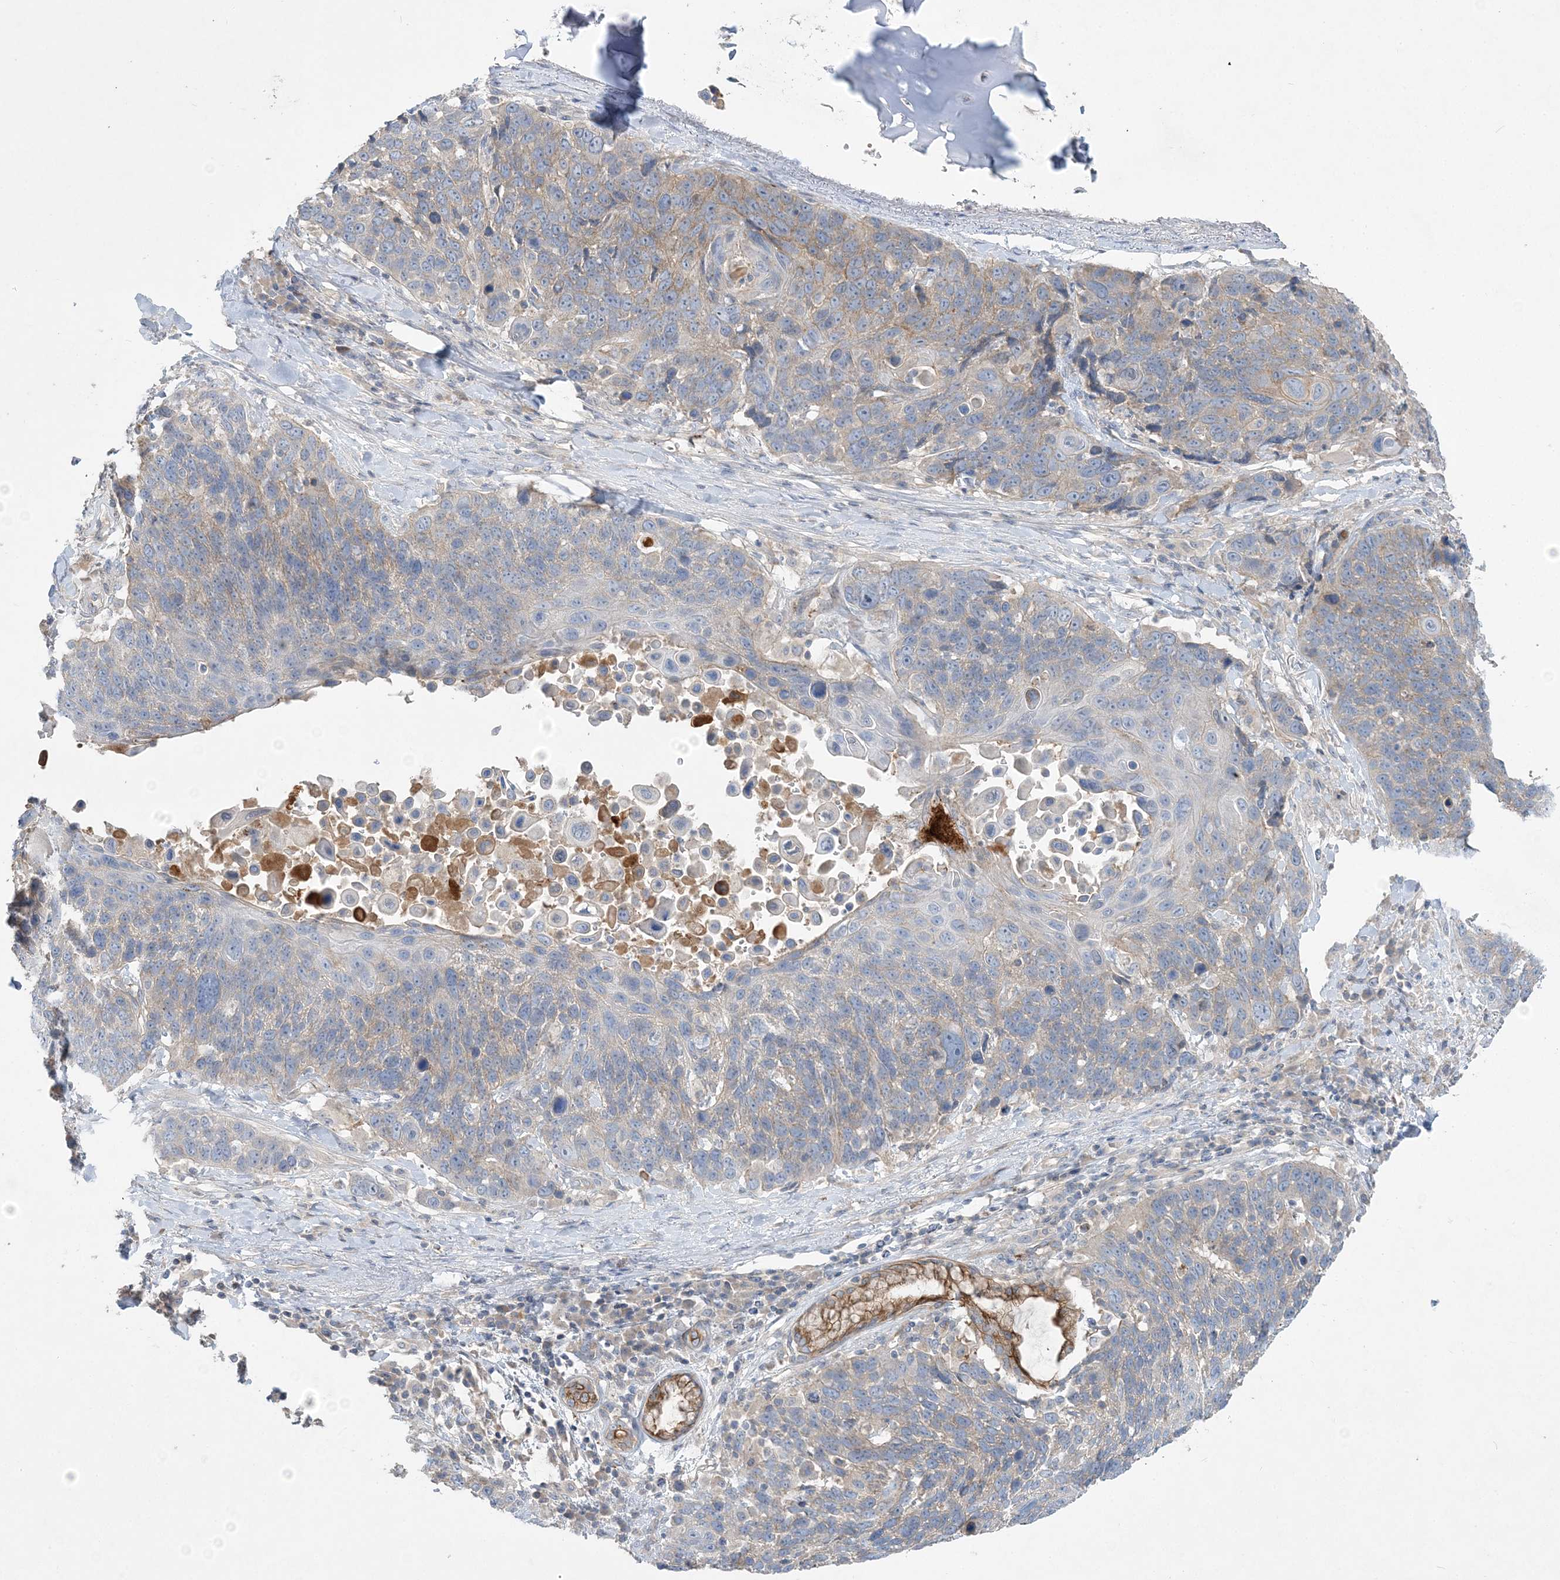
{"staining": {"intensity": "negative", "quantity": "none", "location": "none"}, "tissue": "lung cancer", "cell_type": "Tumor cells", "image_type": "cancer", "snomed": [{"axis": "morphology", "description": "Squamous cell carcinoma, NOS"}, {"axis": "topography", "description": "Lung"}], "caption": "This photomicrograph is of lung cancer (squamous cell carcinoma) stained with immunohistochemistry (IHC) to label a protein in brown with the nuclei are counter-stained blue. There is no expression in tumor cells.", "gene": "ADCK2", "patient": {"sex": "male", "age": 66}}